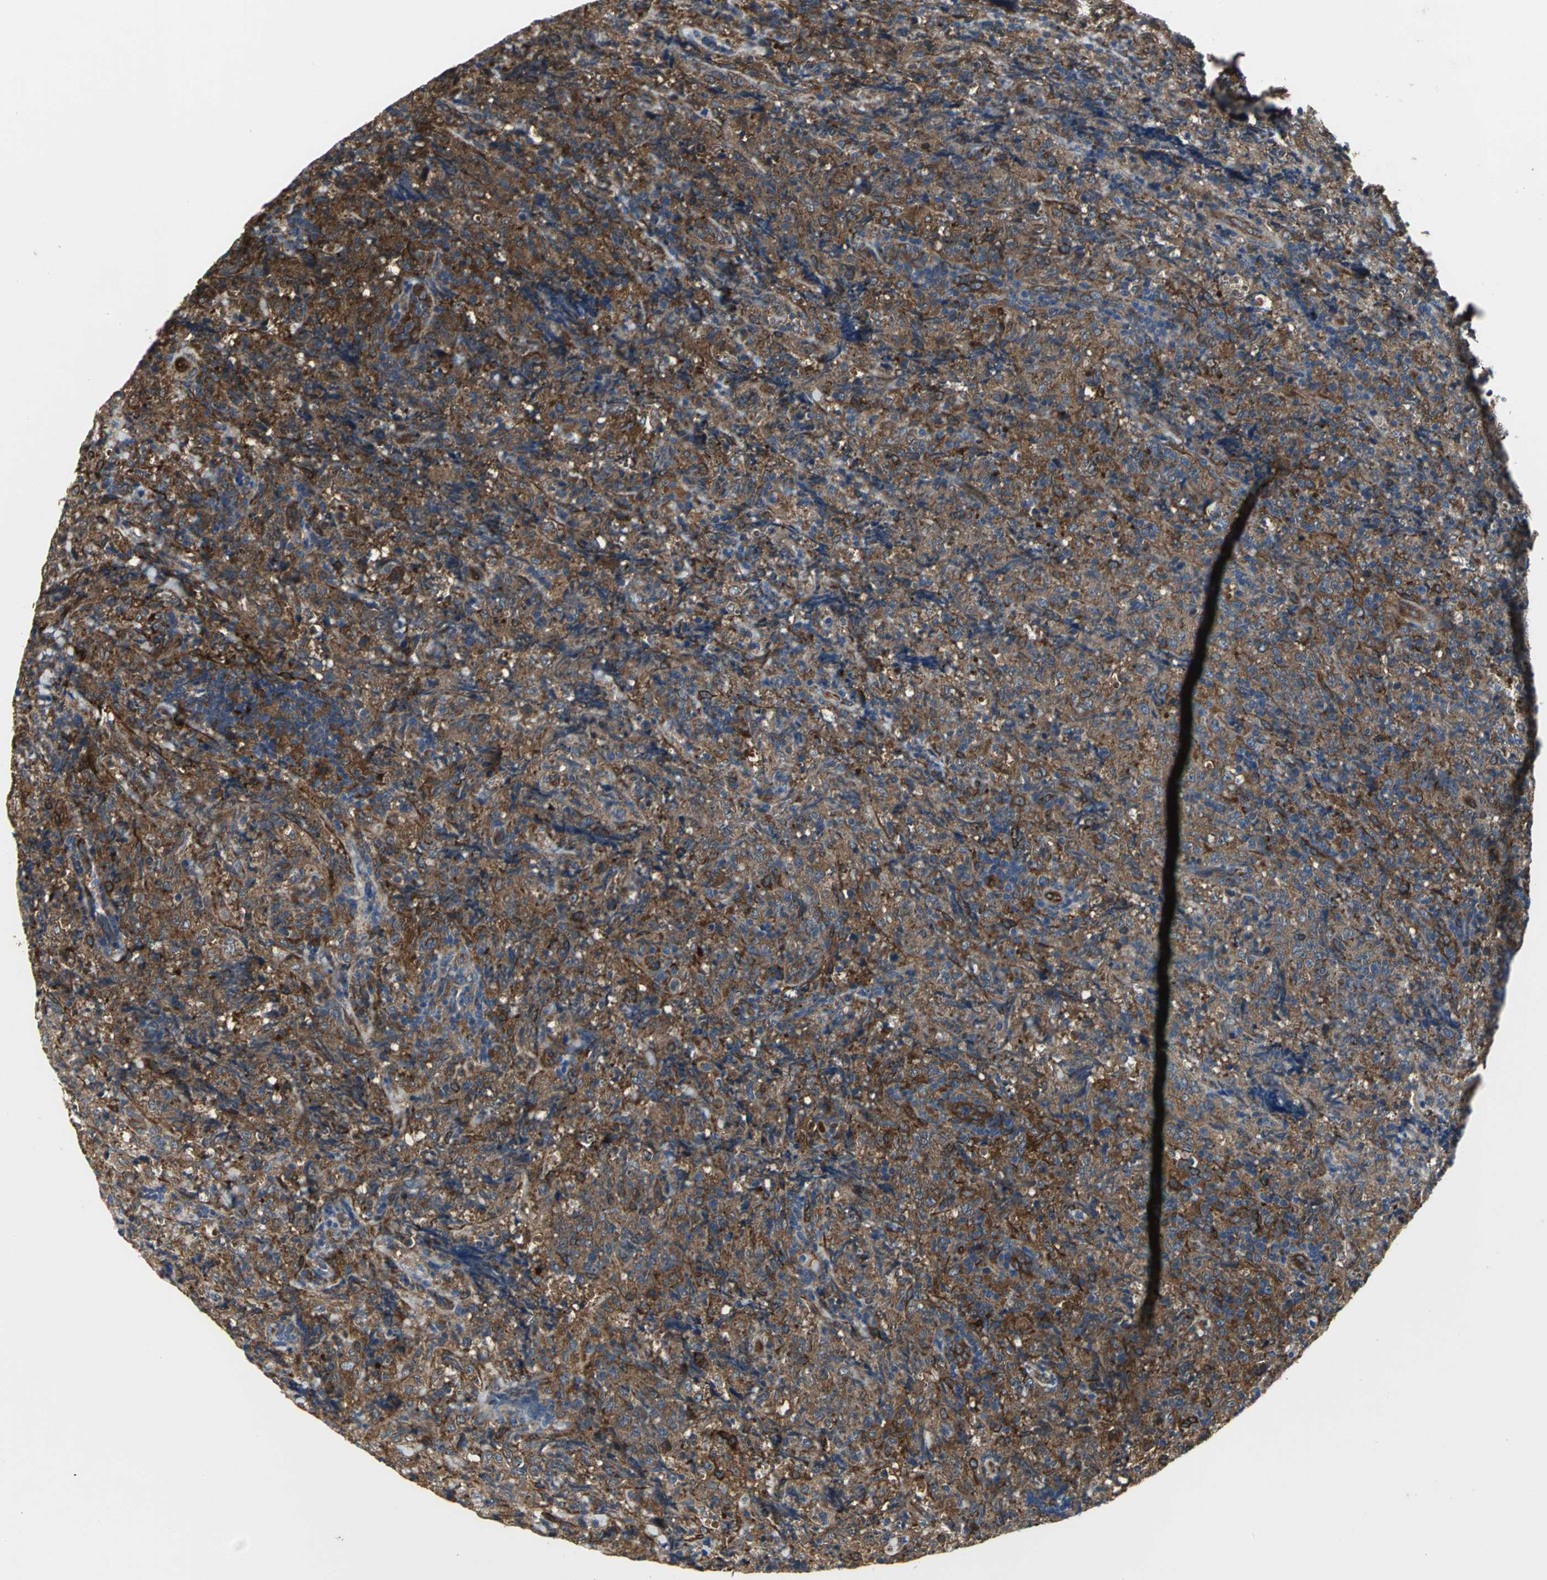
{"staining": {"intensity": "strong", "quantity": ">75%", "location": "cytoplasmic/membranous"}, "tissue": "lymphoma", "cell_type": "Tumor cells", "image_type": "cancer", "snomed": [{"axis": "morphology", "description": "Malignant lymphoma, non-Hodgkin's type, High grade"}, {"axis": "topography", "description": "Tonsil"}], "caption": "This is an image of IHC staining of lymphoma, which shows strong positivity in the cytoplasmic/membranous of tumor cells.", "gene": "CHRNB1", "patient": {"sex": "female", "age": 36}}